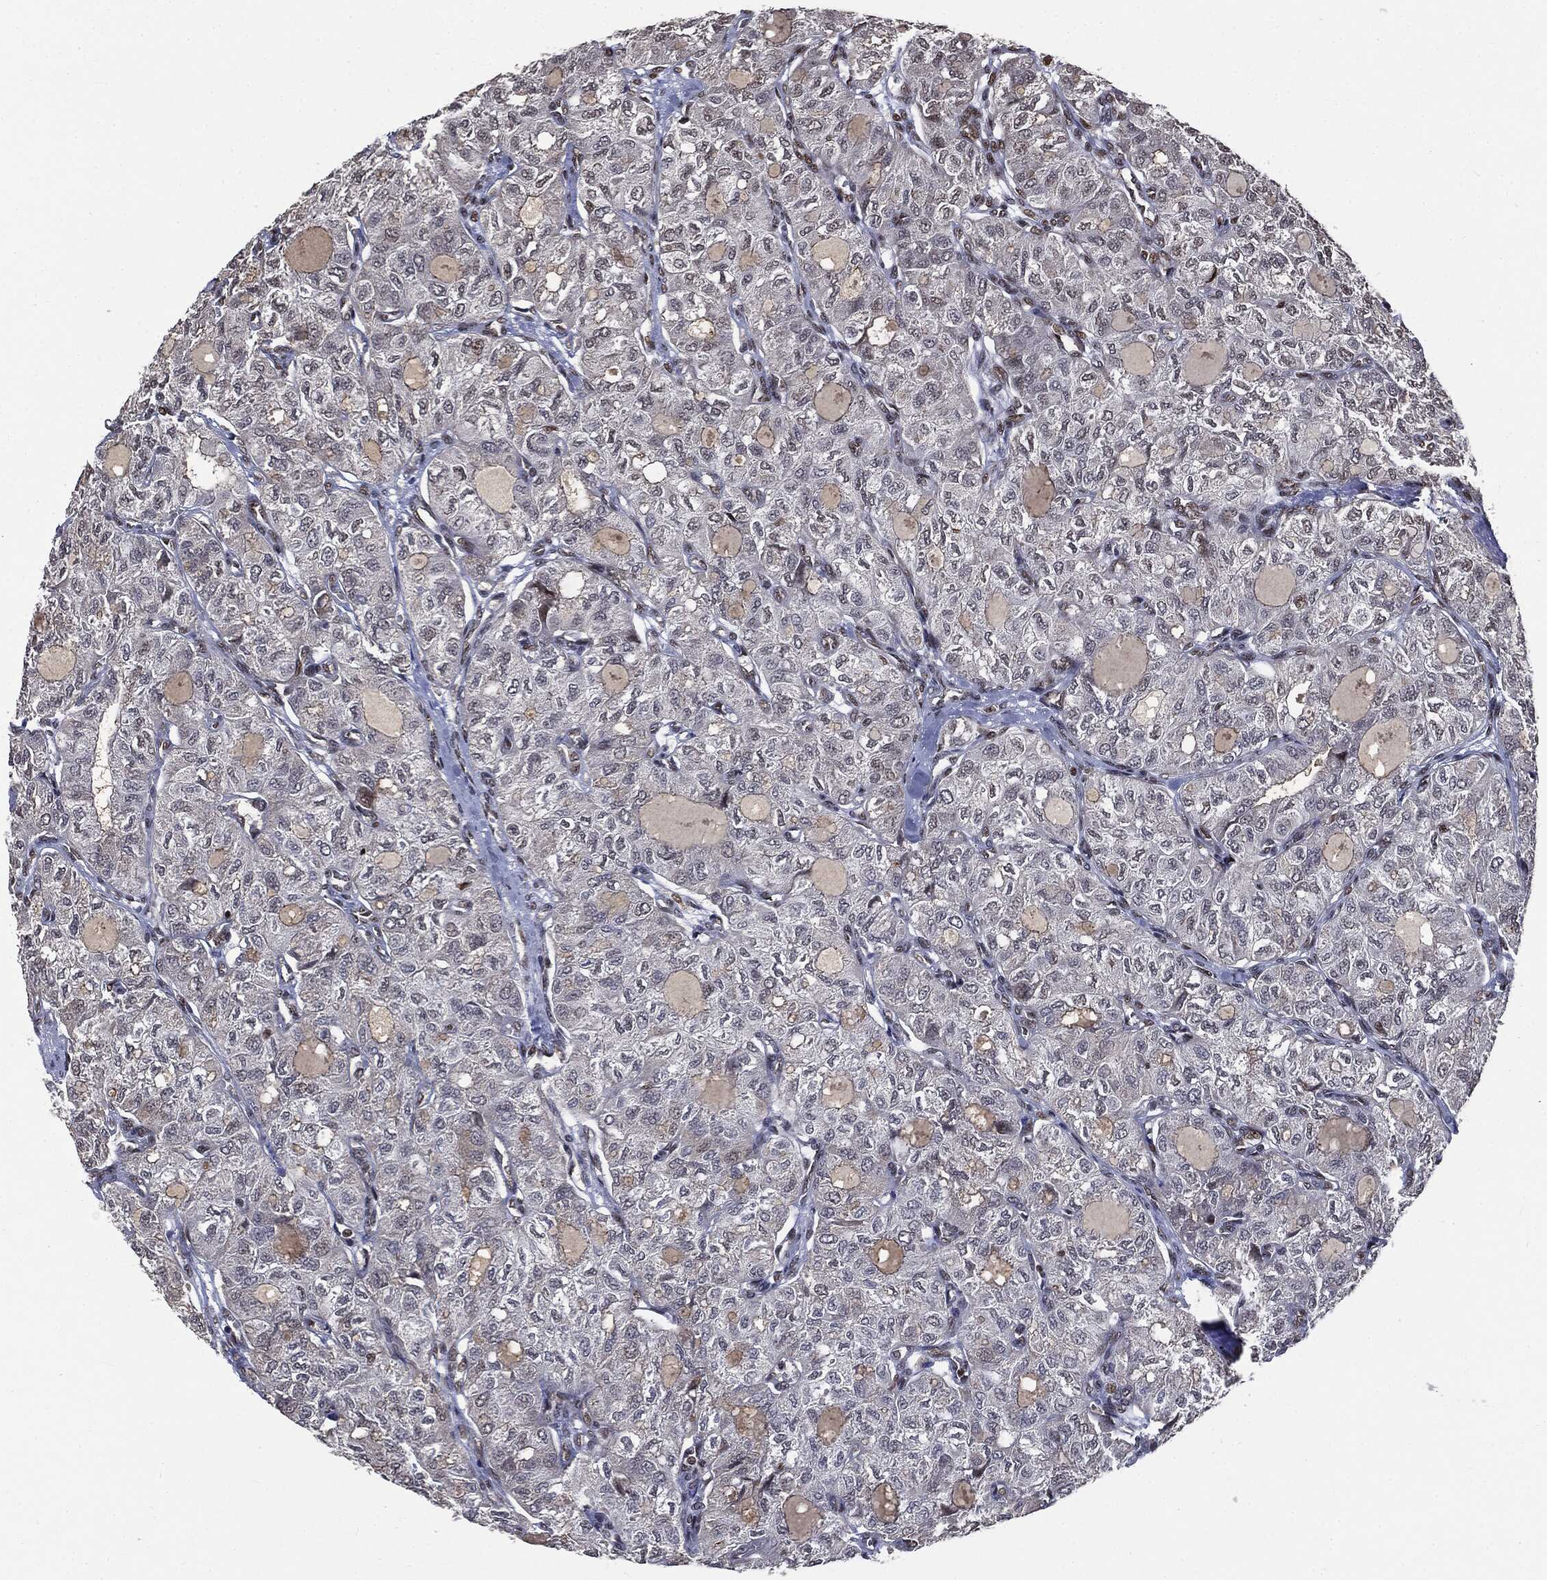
{"staining": {"intensity": "negative", "quantity": "none", "location": "none"}, "tissue": "thyroid cancer", "cell_type": "Tumor cells", "image_type": "cancer", "snomed": [{"axis": "morphology", "description": "Follicular adenoma carcinoma, NOS"}, {"axis": "topography", "description": "Thyroid gland"}], "caption": "Protein analysis of thyroid cancer (follicular adenoma carcinoma) shows no significant staining in tumor cells.", "gene": "DPH2", "patient": {"sex": "male", "age": 75}}